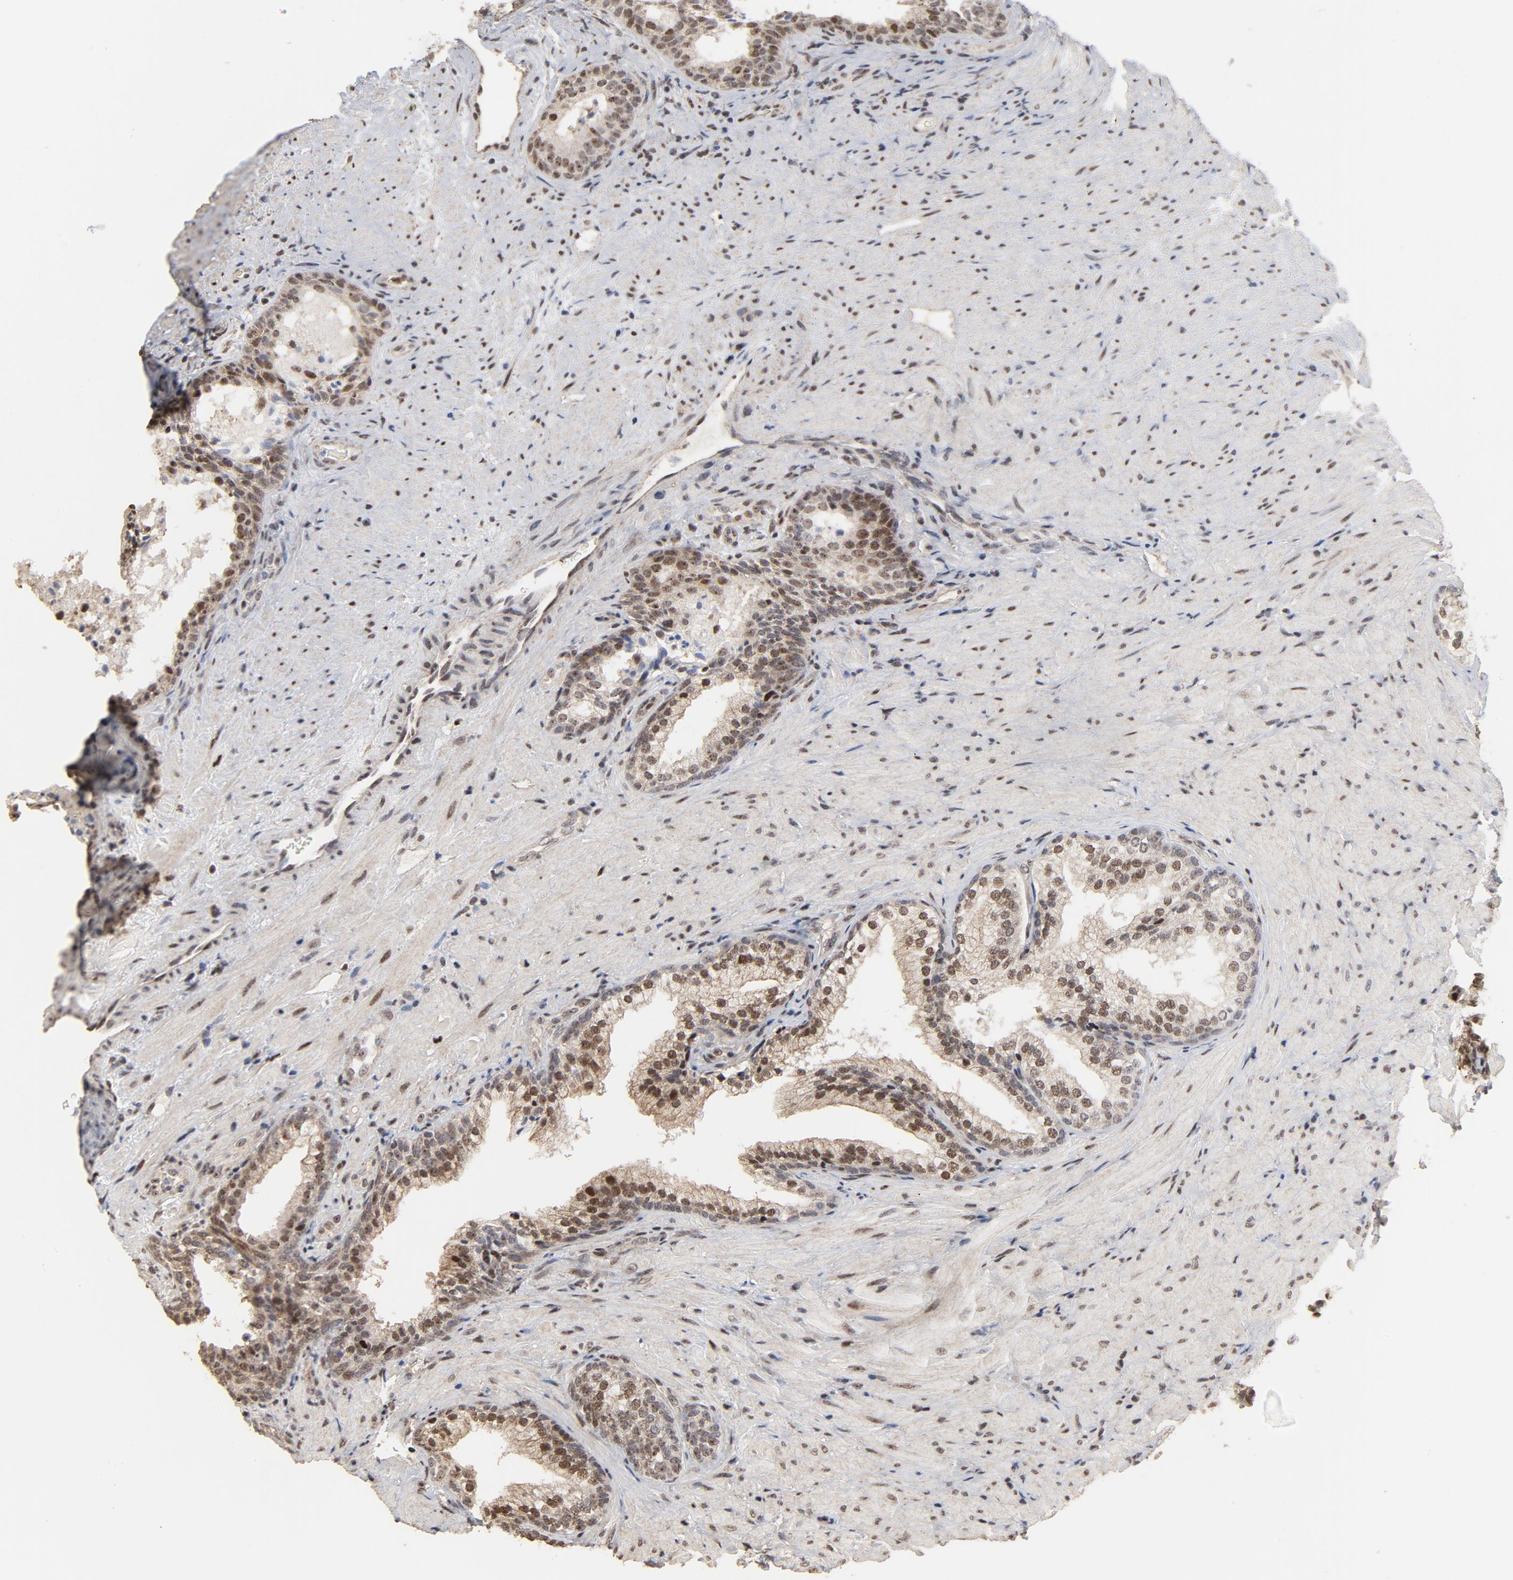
{"staining": {"intensity": "moderate", "quantity": ">75%", "location": "cytoplasmic/membranous,nuclear"}, "tissue": "prostate", "cell_type": "Glandular cells", "image_type": "normal", "snomed": [{"axis": "morphology", "description": "Normal tissue, NOS"}, {"axis": "topography", "description": "Prostate"}], "caption": "Moderate cytoplasmic/membranous,nuclear protein positivity is appreciated in about >75% of glandular cells in prostate. (DAB = brown stain, brightfield microscopy at high magnification).", "gene": "TP53RK", "patient": {"sex": "male", "age": 76}}